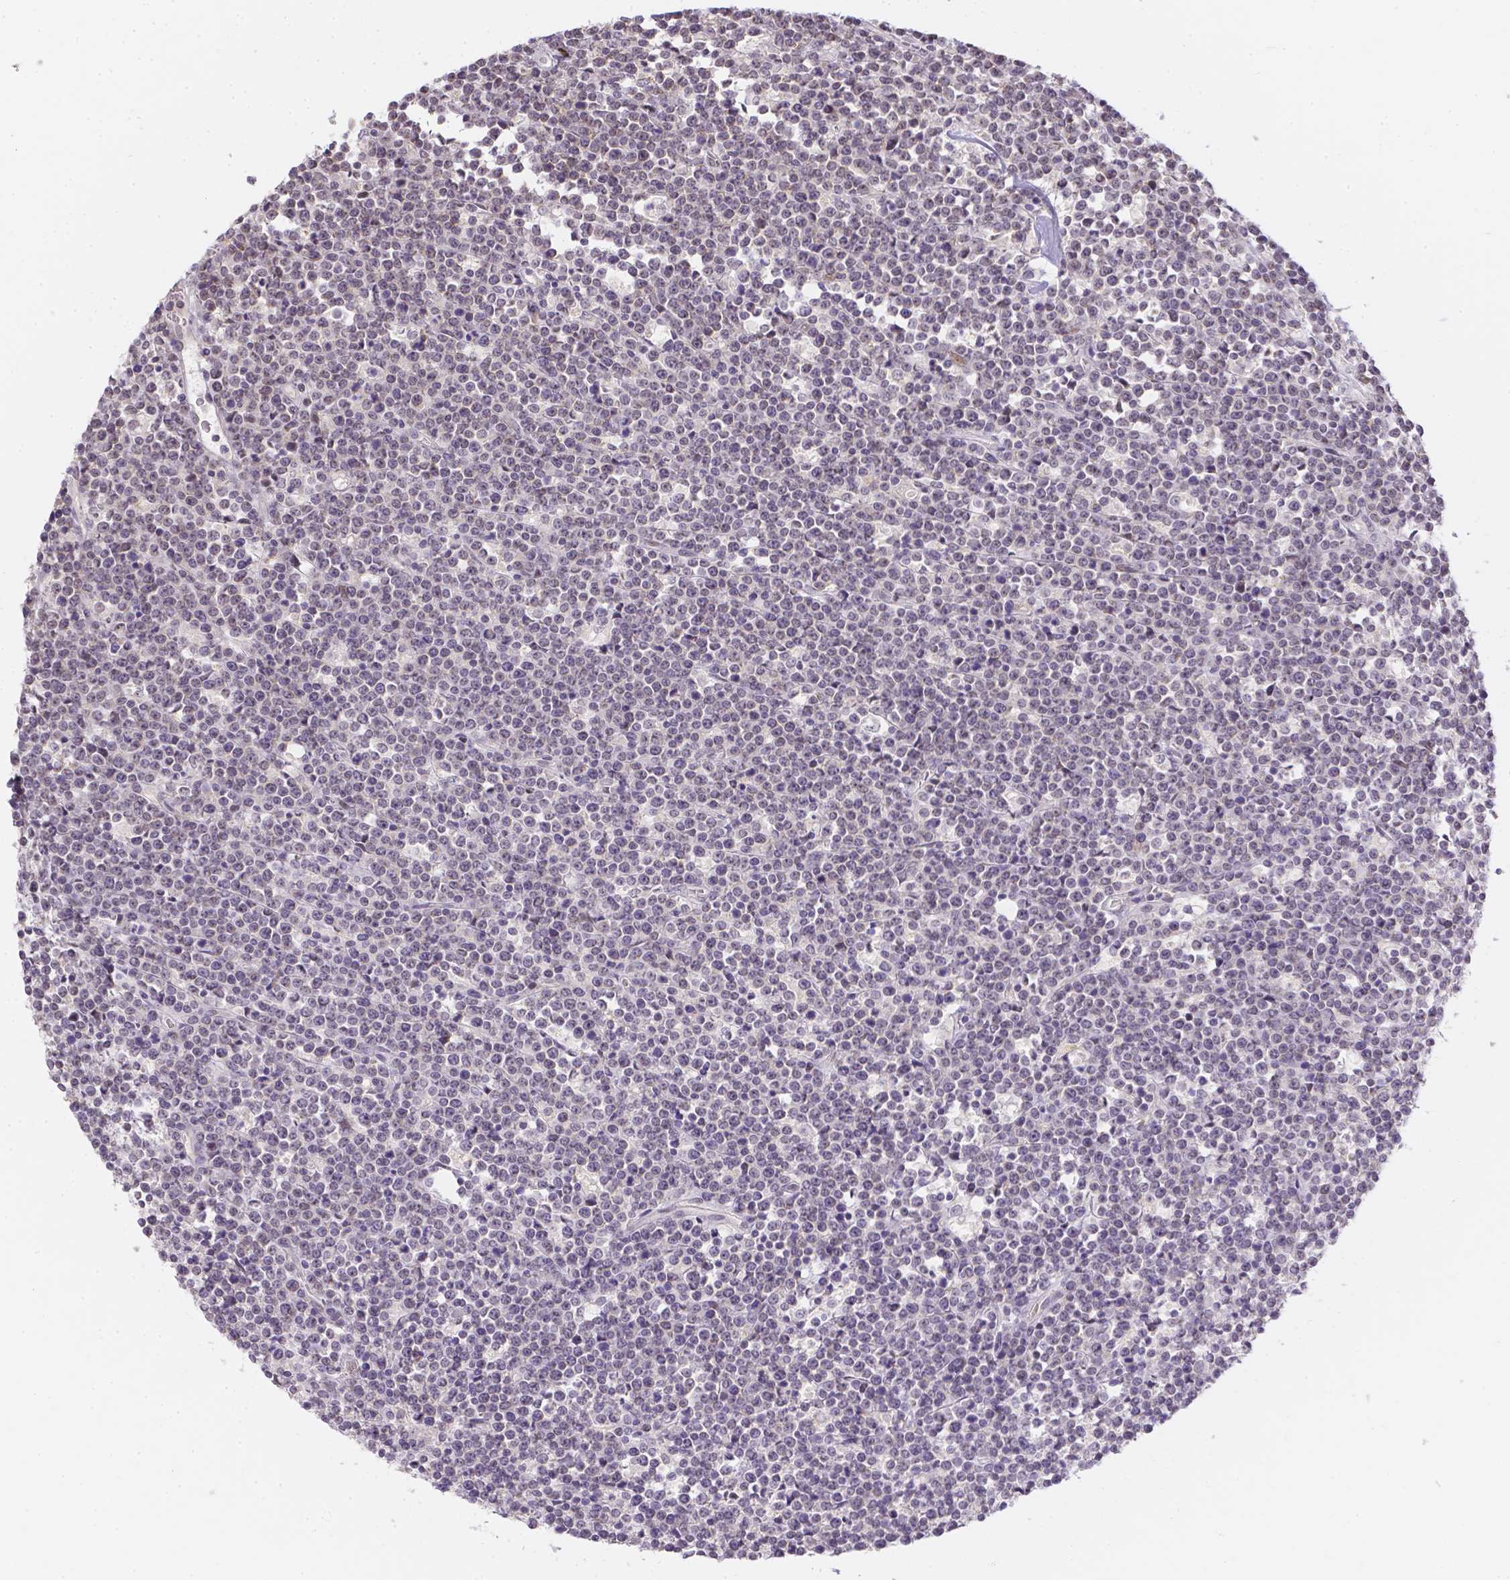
{"staining": {"intensity": "negative", "quantity": "none", "location": "none"}, "tissue": "lymphoma", "cell_type": "Tumor cells", "image_type": "cancer", "snomed": [{"axis": "morphology", "description": "Malignant lymphoma, non-Hodgkin's type, High grade"}, {"axis": "topography", "description": "Ovary"}], "caption": "This histopathology image is of malignant lymphoma, non-Hodgkin's type (high-grade) stained with IHC to label a protein in brown with the nuclei are counter-stained blue. There is no positivity in tumor cells.", "gene": "ZNF280B", "patient": {"sex": "female", "age": 56}}